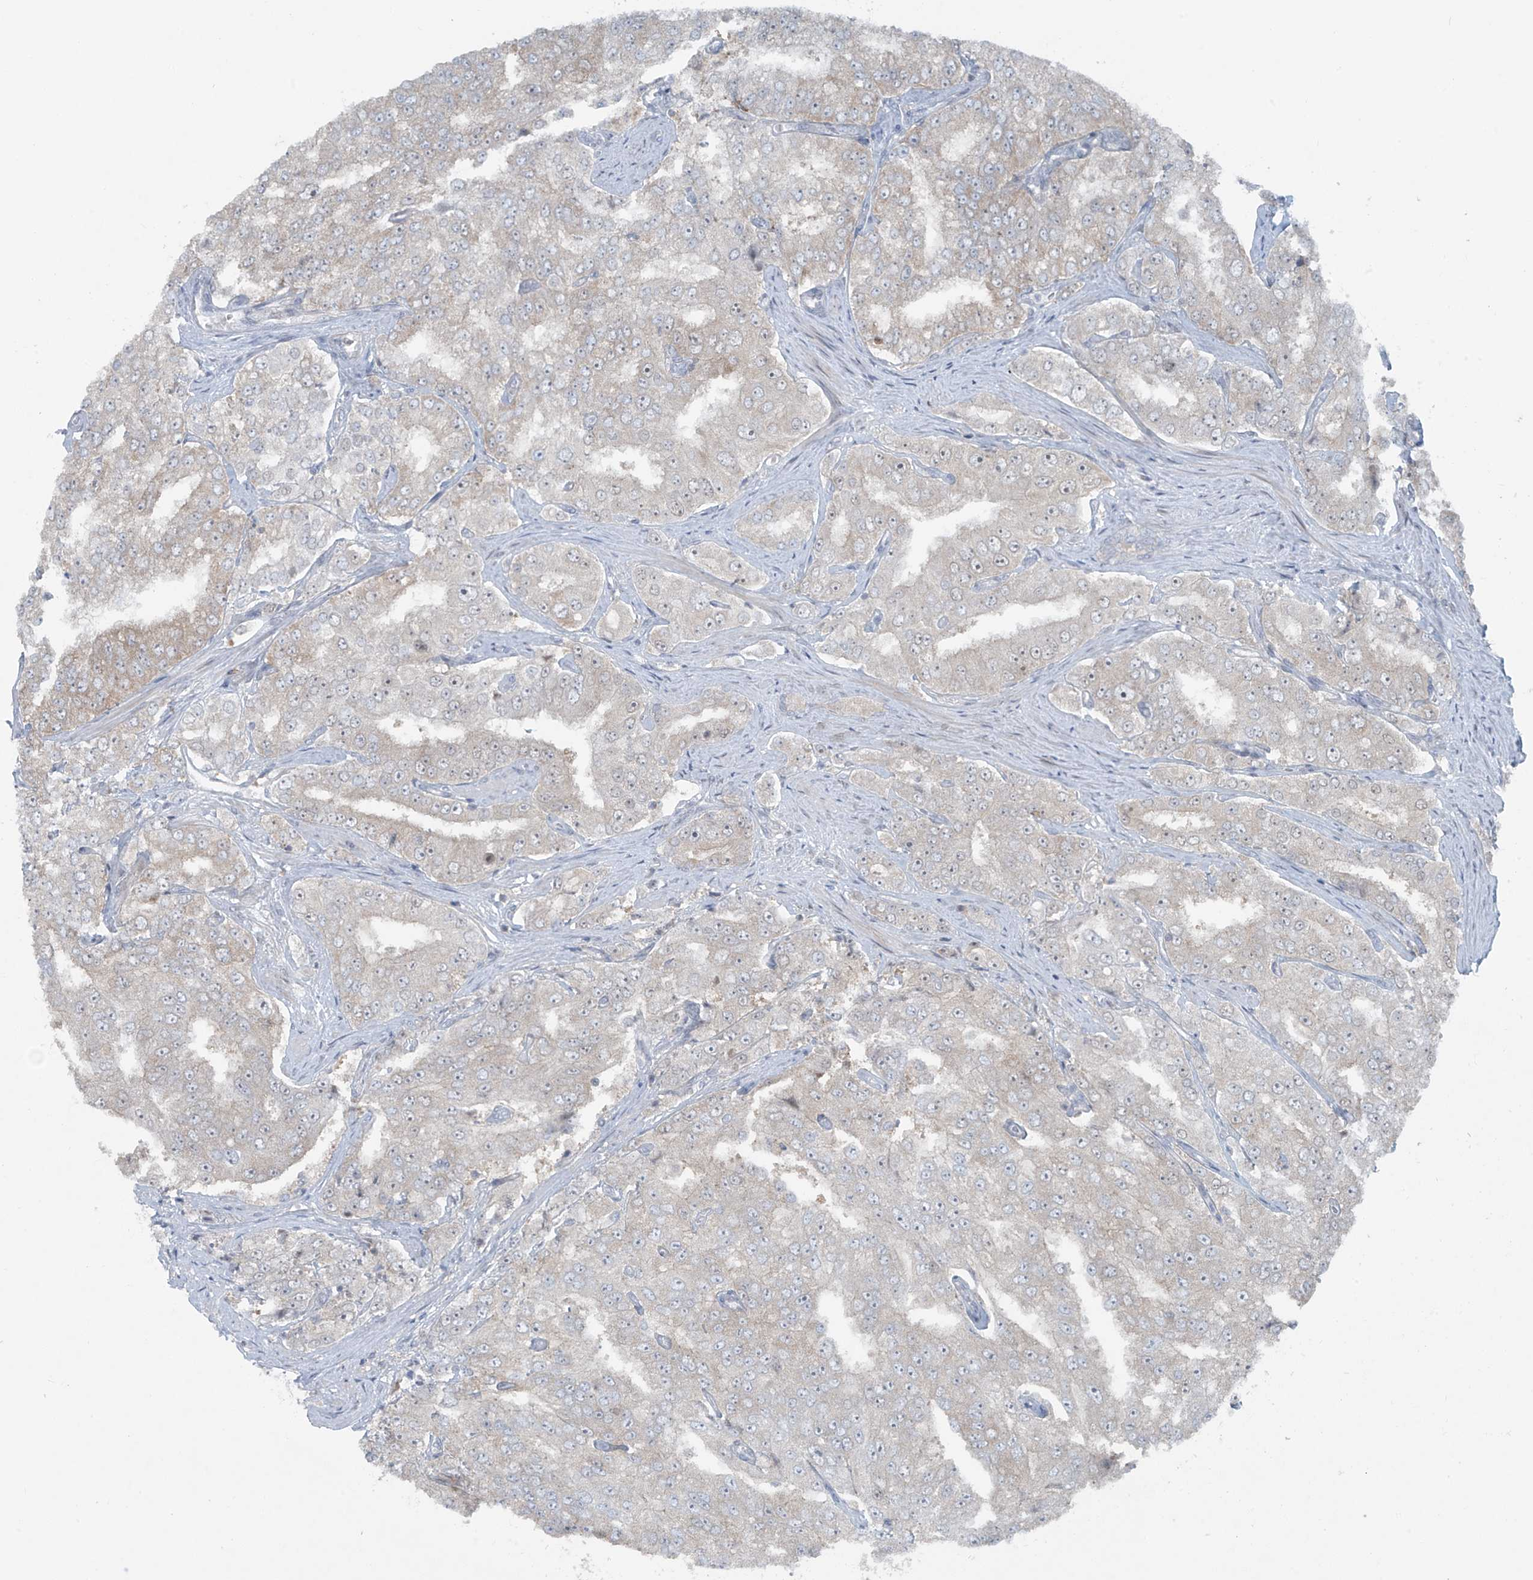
{"staining": {"intensity": "weak", "quantity": "25%-75%", "location": "cytoplasmic/membranous,nuclear"}, "tissue": "prostate cancer", "cell_type": "Tumor cells", "image_type": "cancer", "snomed": [{"axis": "morphology", "description": "Adenocarcinoma, High grade"}, {"axis": "topography", "description": "Prostate"}], "caption": "Prostate adenocarcinoma (high-grade) stained with a brown dye exhibits weak cytoplasmic/membranous and nuclear positive positivity in approximately 25%-75% of tumor cells.", "gene": "PPAT", "patient": {"sex": "male", "age": 58}}